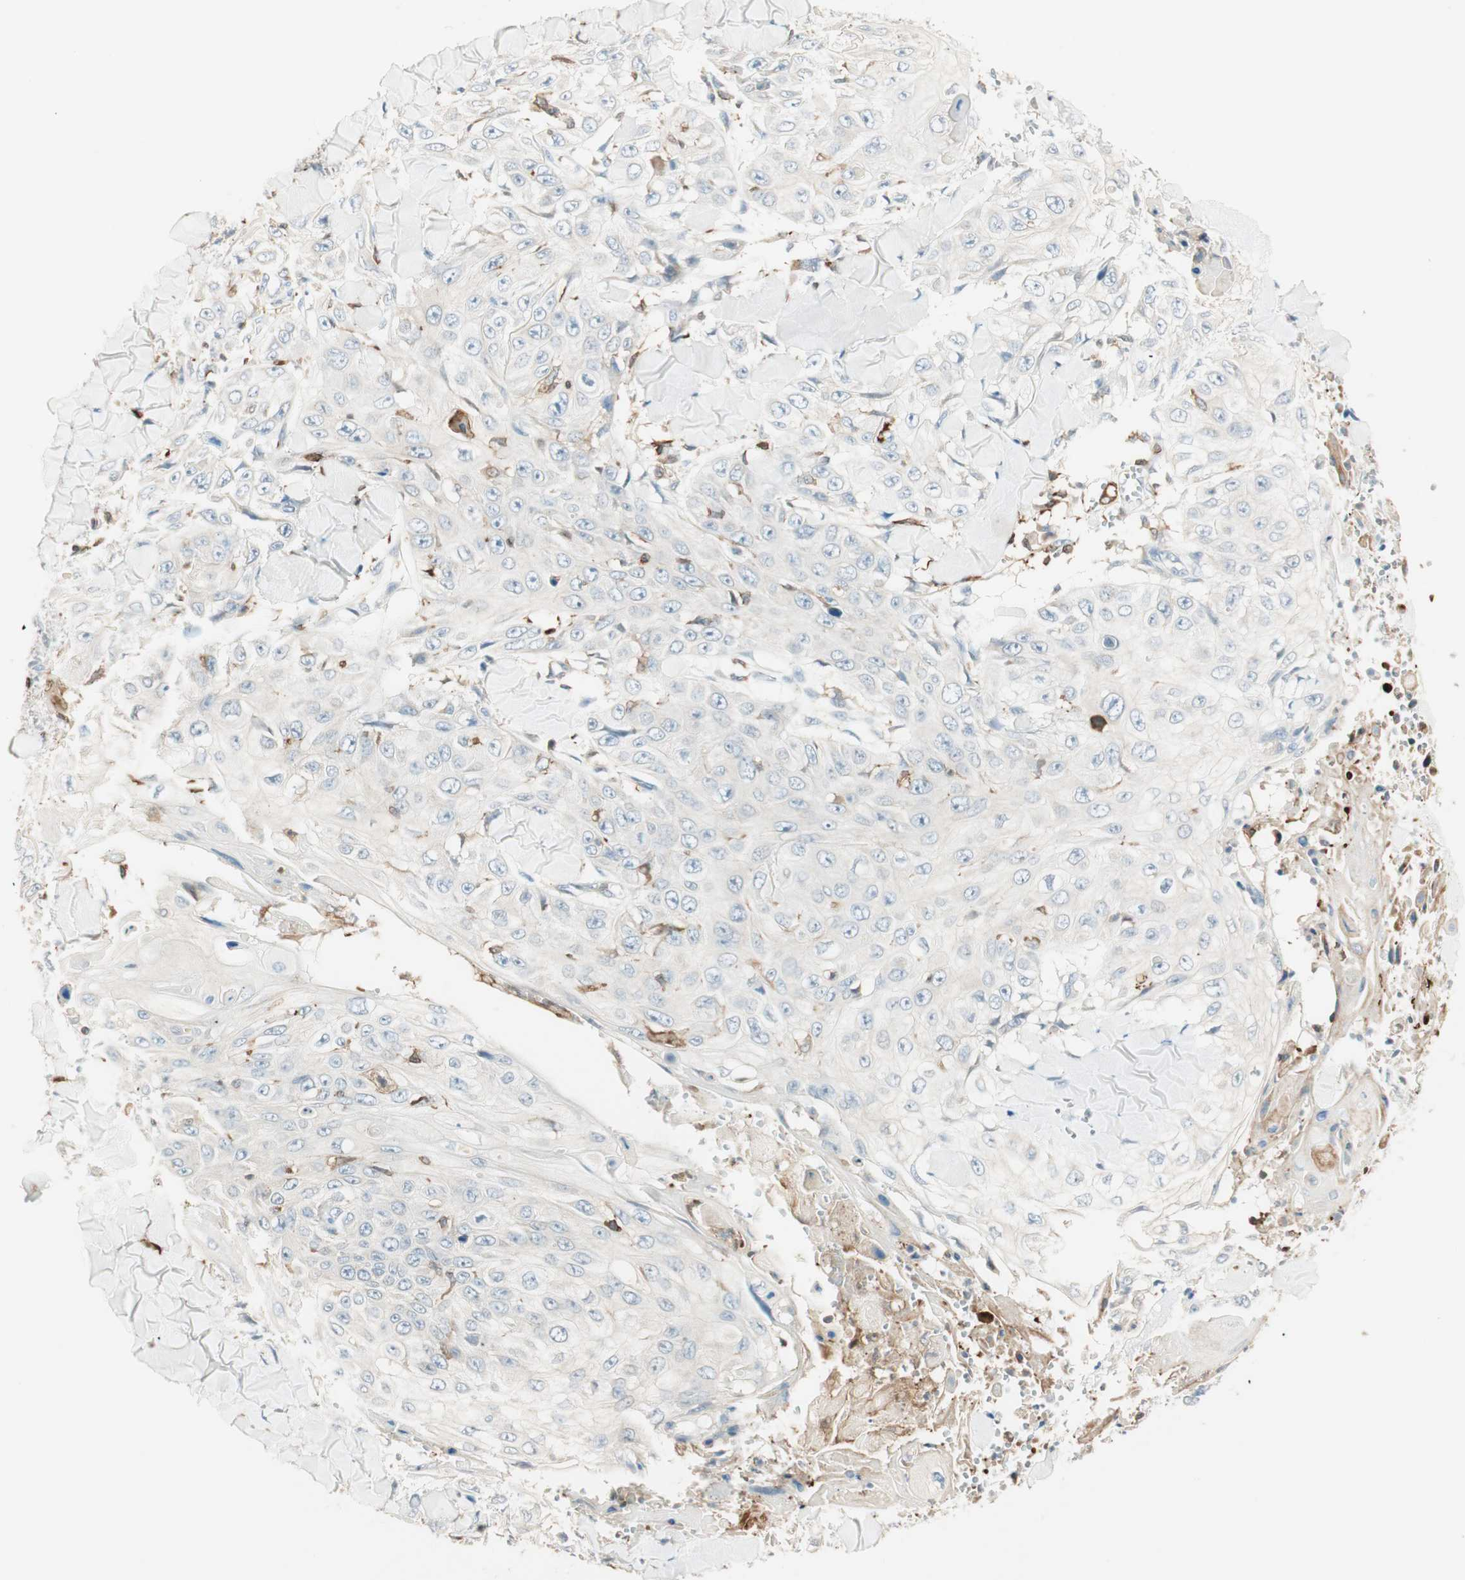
{"staining": {"intensity": "weak", "quantity": "25%-75%", "location": "cytoplasmic/membranous"}, "tissue": "skin cancer", "cell_type": "Tumor cells", "image_type": "cancer", "snomed": [{"axis": "morphology", "description": "Squamous cell carcinoma, NOS"}, {"axis": "topography", "description": "Skin"}], "caption": "The image reveals staining of skin cancer (squamous cell carcinoma), revealing weak cytoplasmic/membranous protein expression (brown color) within tumor cells.", "gene": "HPGD", "patient": {"sex": "male", "age": 86}}